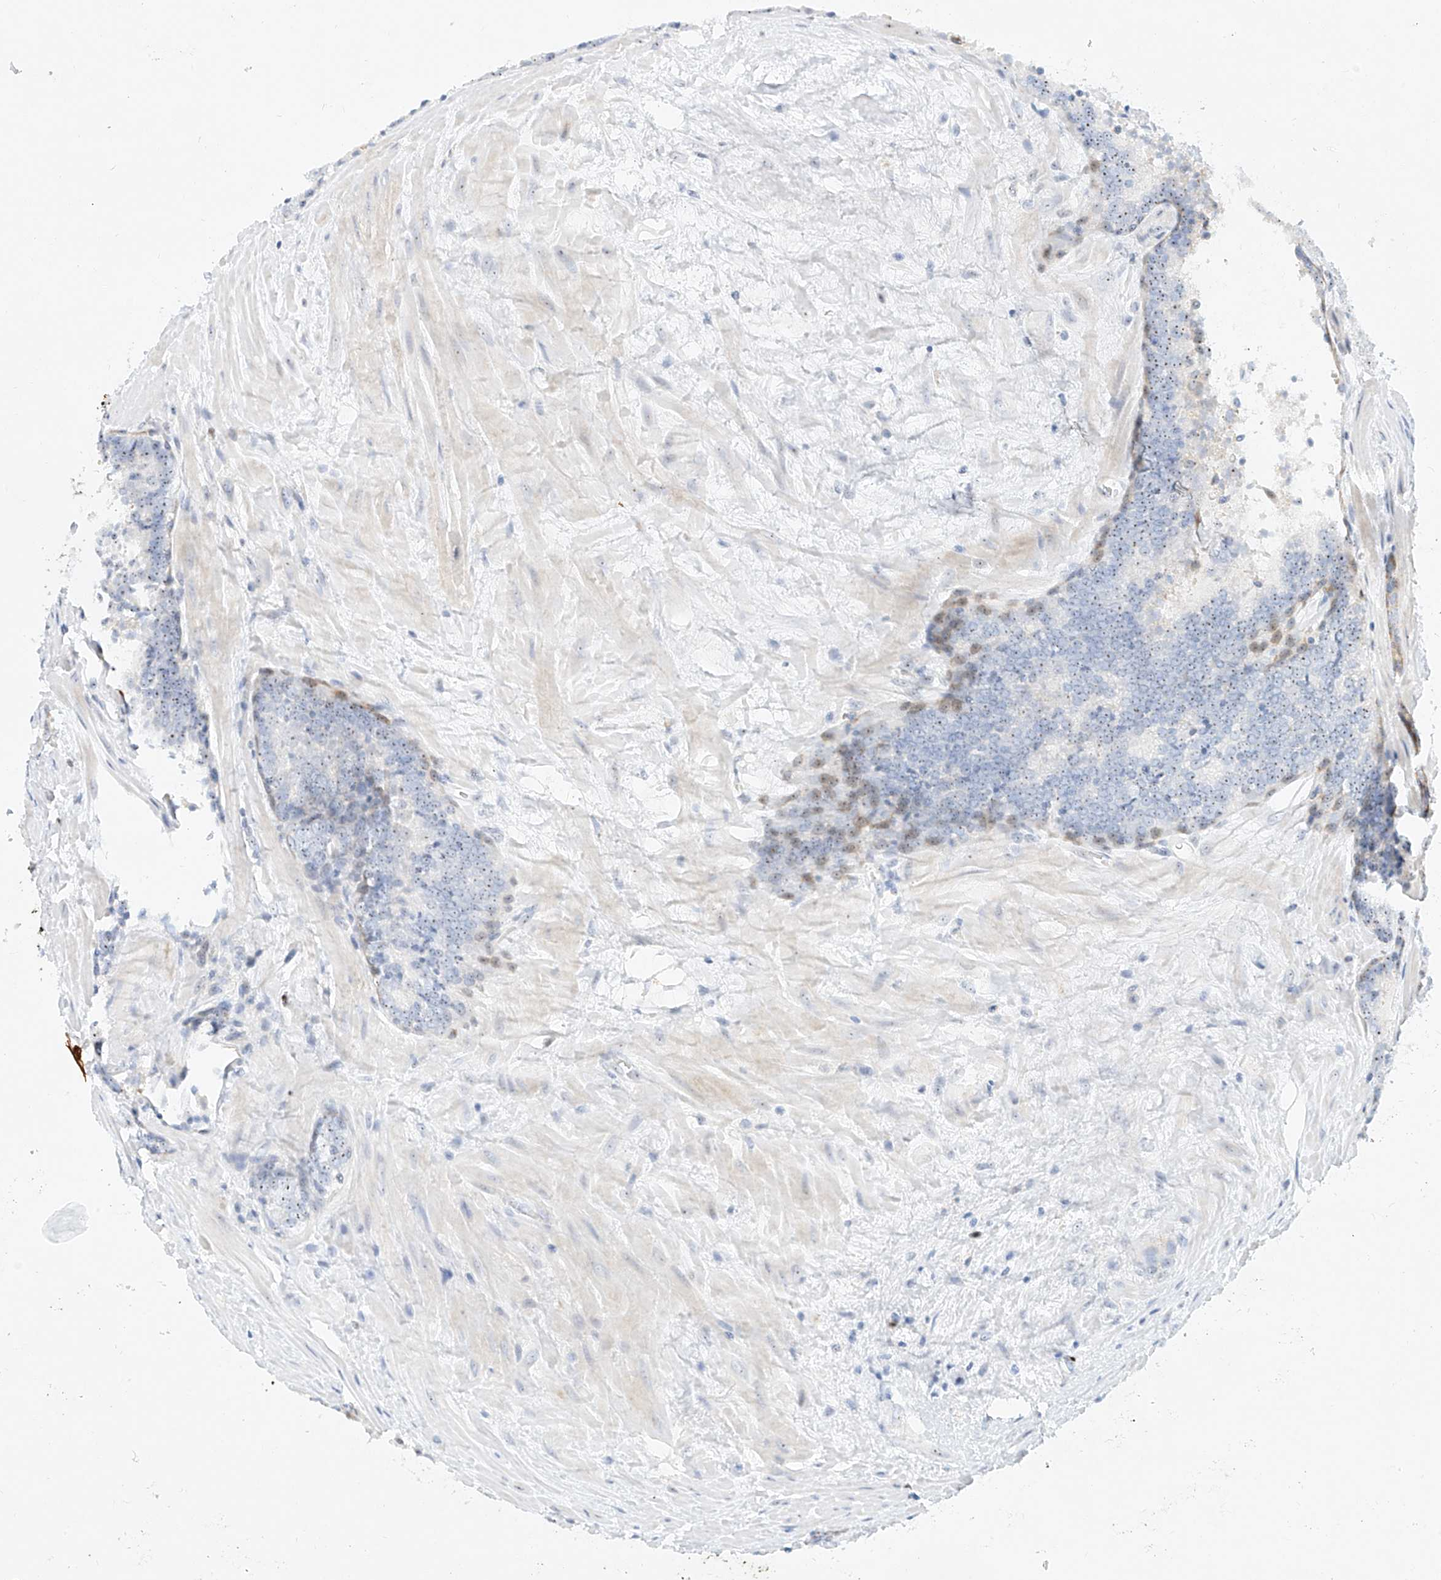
{"staining": {"intensity": "weak", "quantity": "<25%", "location": "nuclear"}, "tissue": "prostate cancer", "cell_type": "Tumor cells", "image_type": "cancer", "snomed": [{"axis": "morphology", "description": "Adenocarcinoma, Low grade"}, {"axis": "topography", "description": "Prostate"}], "caption": "A high-resolution histopathology image shows IHC staining of prostate cancer (low-grade adenocarcinoma), which exhibits no significant positivity in tumor cells.", "gene": "SNU13", "patient": {"sex": "male", "age": 67}}